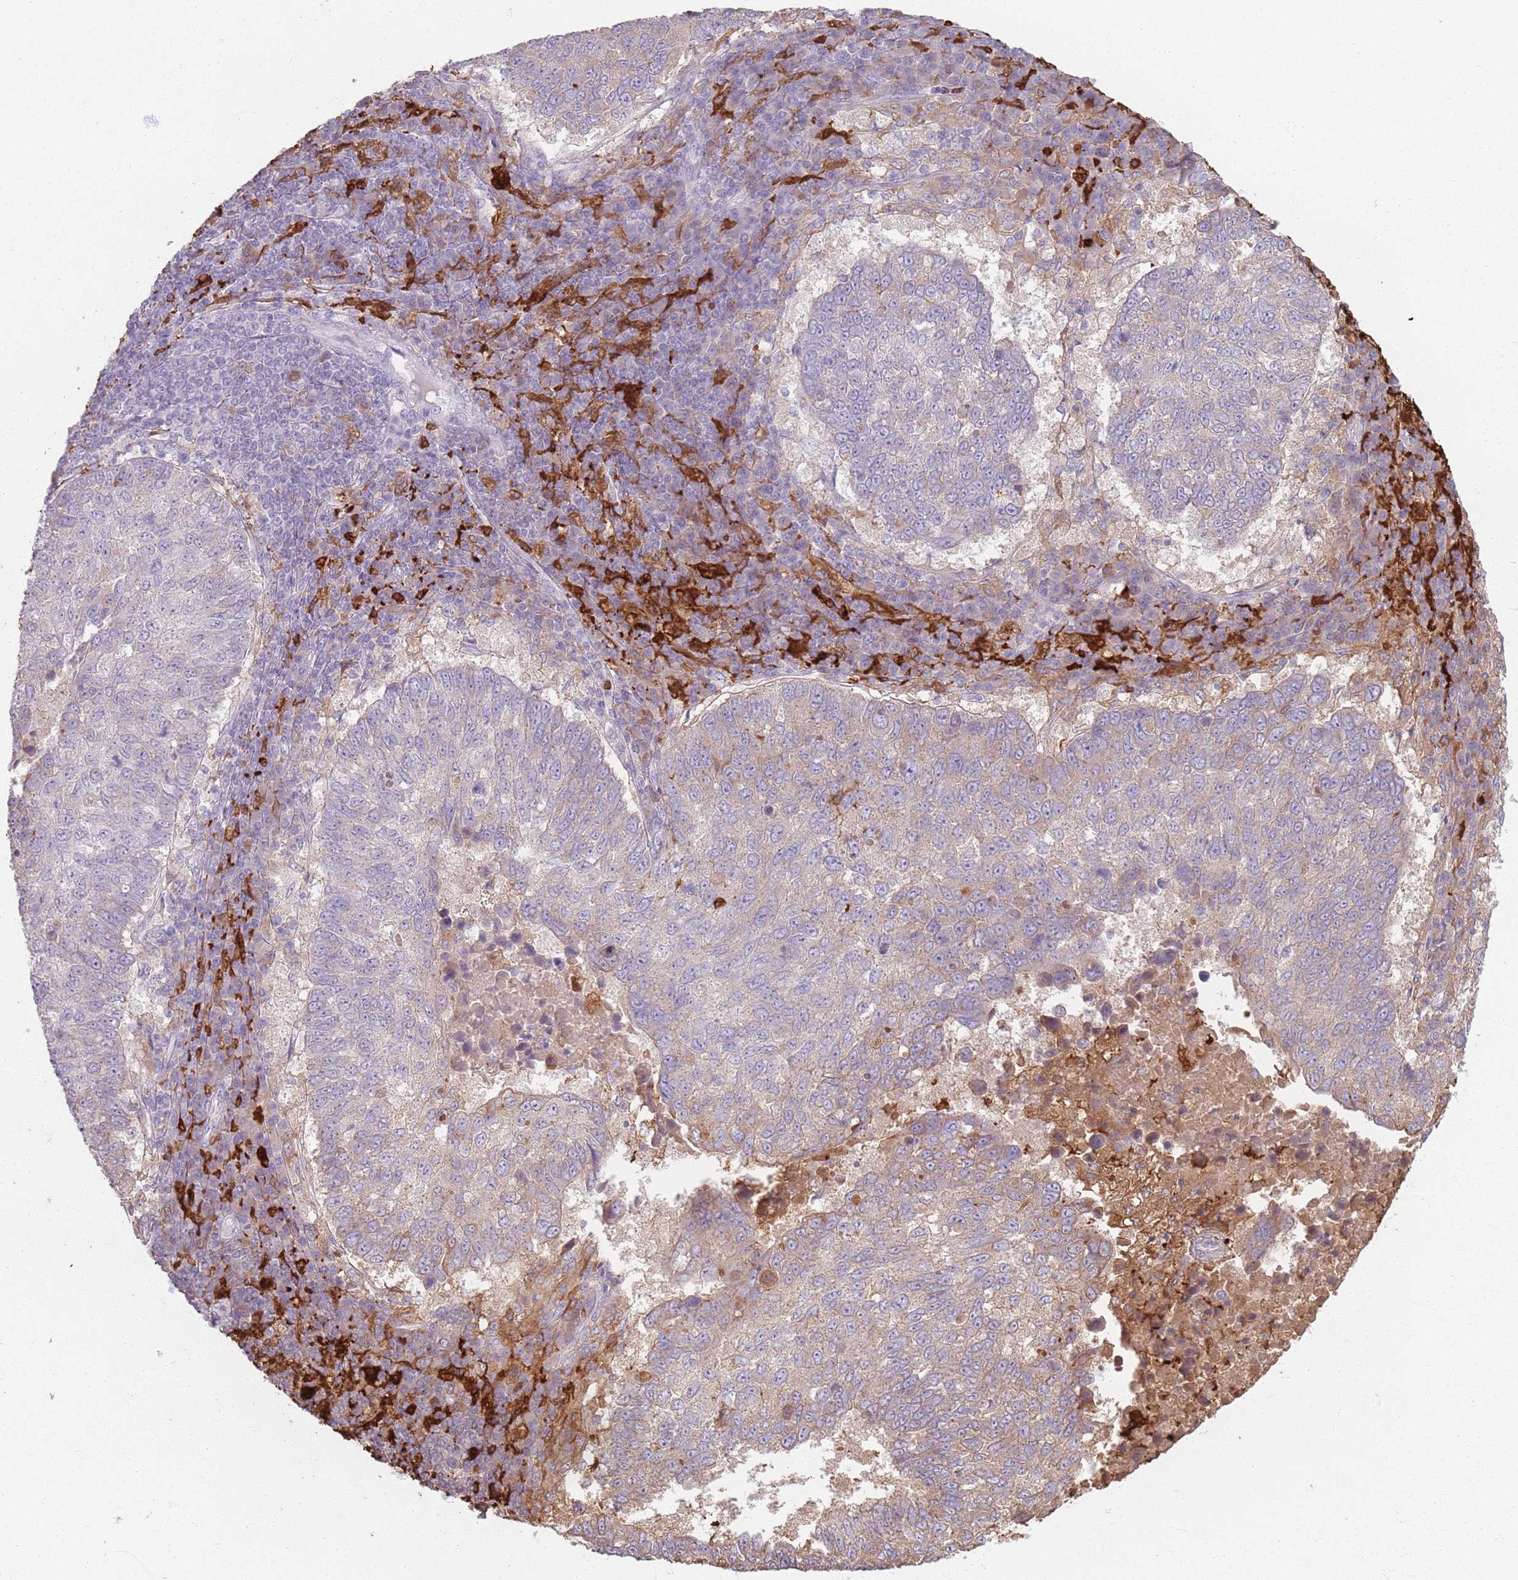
{"staining": {"intensity": "weak", "quantity": "<25%", "location": "cytoplasmic/membranous"}, "tissue": "lung cancer", "cell_type": "Tumor cells", "image_type": "cancer", "snomed": [{"axis": "morphology", "description": "Squamous cell carcinoma, NOS"}, {"axis": "topography", "description": "Lung"}], "caption": "Immunohistochemical staining of lung squamous cell carcinoma exhibits no significant expression in tumor cells.", "gene": "GDPGP1", "patient": {"sex": "male", "age": 73}}